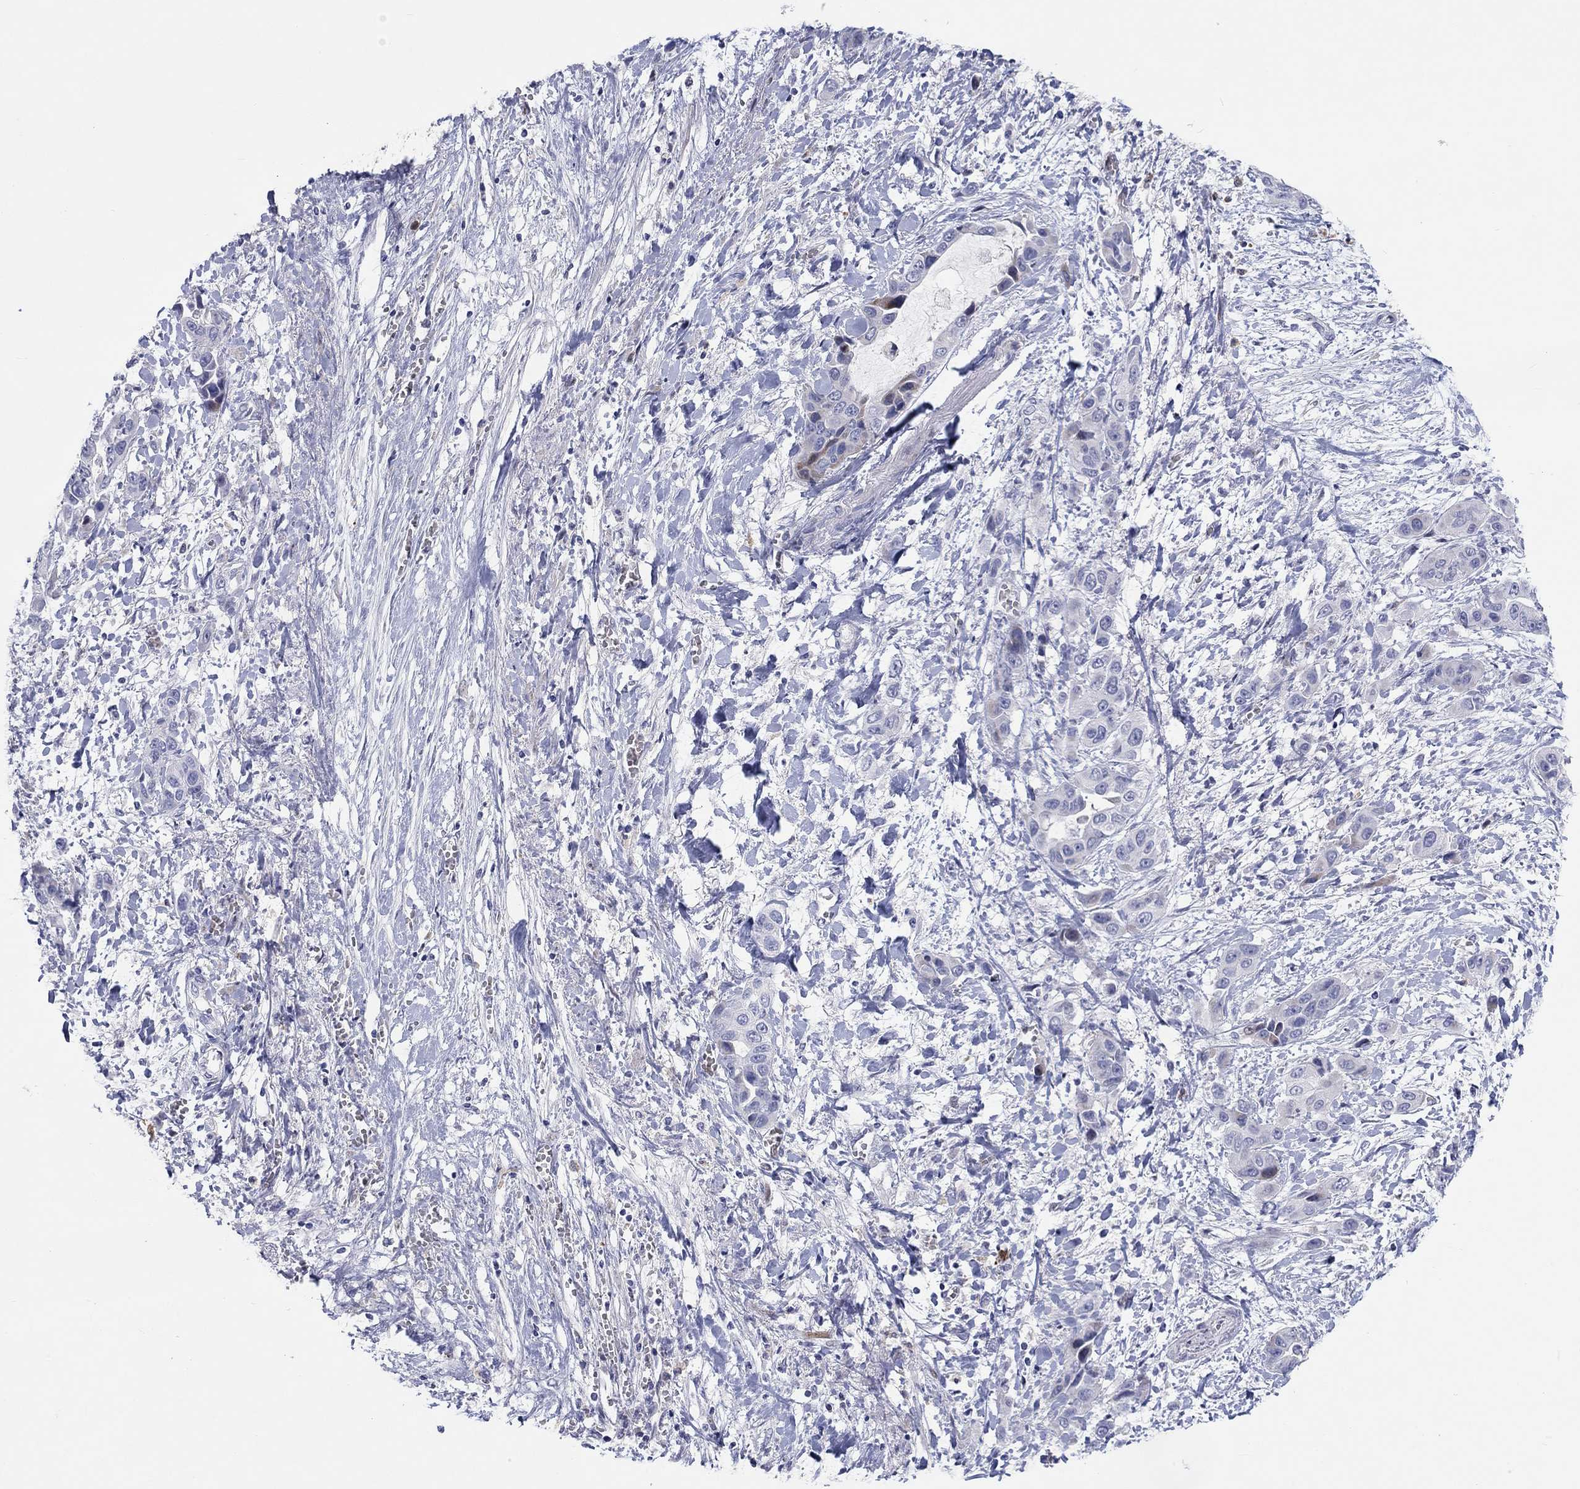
{"staining": {"intensity": "negative", "quantity": "none", "location": "none"}, "tissue": "liver cancer", "cell_type": "Tumor cells", "image_type": "cancer", "snomed": [{"axis": "morphology", "description": "Cholangiocarcinoma"}, {"axis": "topography", "description": "Liver"}], "caption": "Immunohistochemistry histopathology image of human cholangiocarcinoma (liver) stained for a protein (brown), which displays no positivity in tumor cells.", "gene": "ARHGAP36", "patient": {"sex": "female", "age": 52}}